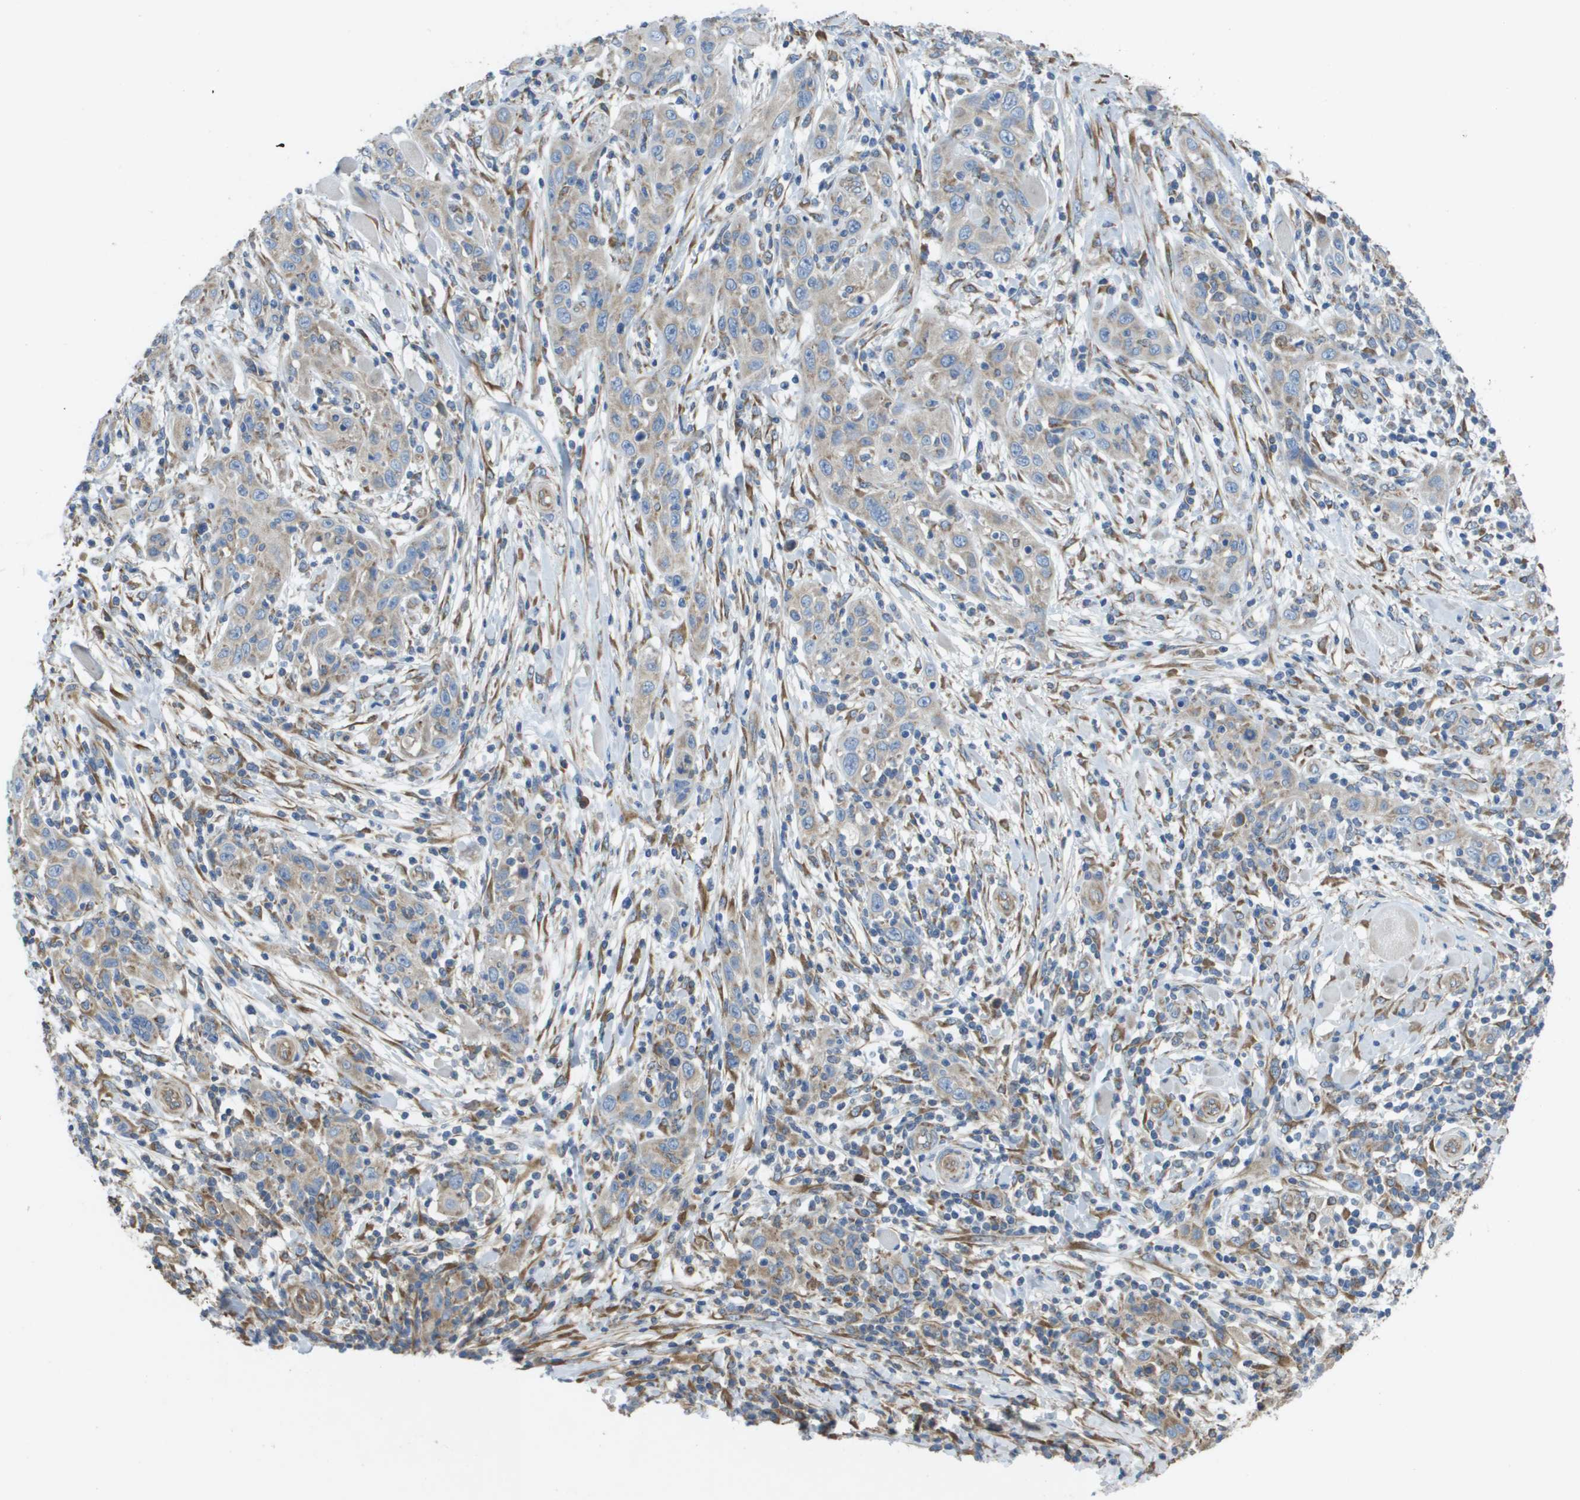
{"staining": {"intensity": "weak", "quantity": ">75%", "location": "cytoplasmic/membranous"}, "tissue": "skin cancer", "cell_type": "Tumor cells", "image_type": "cancer", "snomed": [{"axis": "morphology", "description": "Squamous cell carcinoma, NOS"}, {"axis": "topography", "description": "Skin"}], "caption": "This is an image of immunohistochemistry (IHC) staining of skin cancer, which shows weak staining in the cytoplasmic/membranous of tumor cells.", "gene": "CLCN2", "patient": {"sex": "female", "age": 88}}